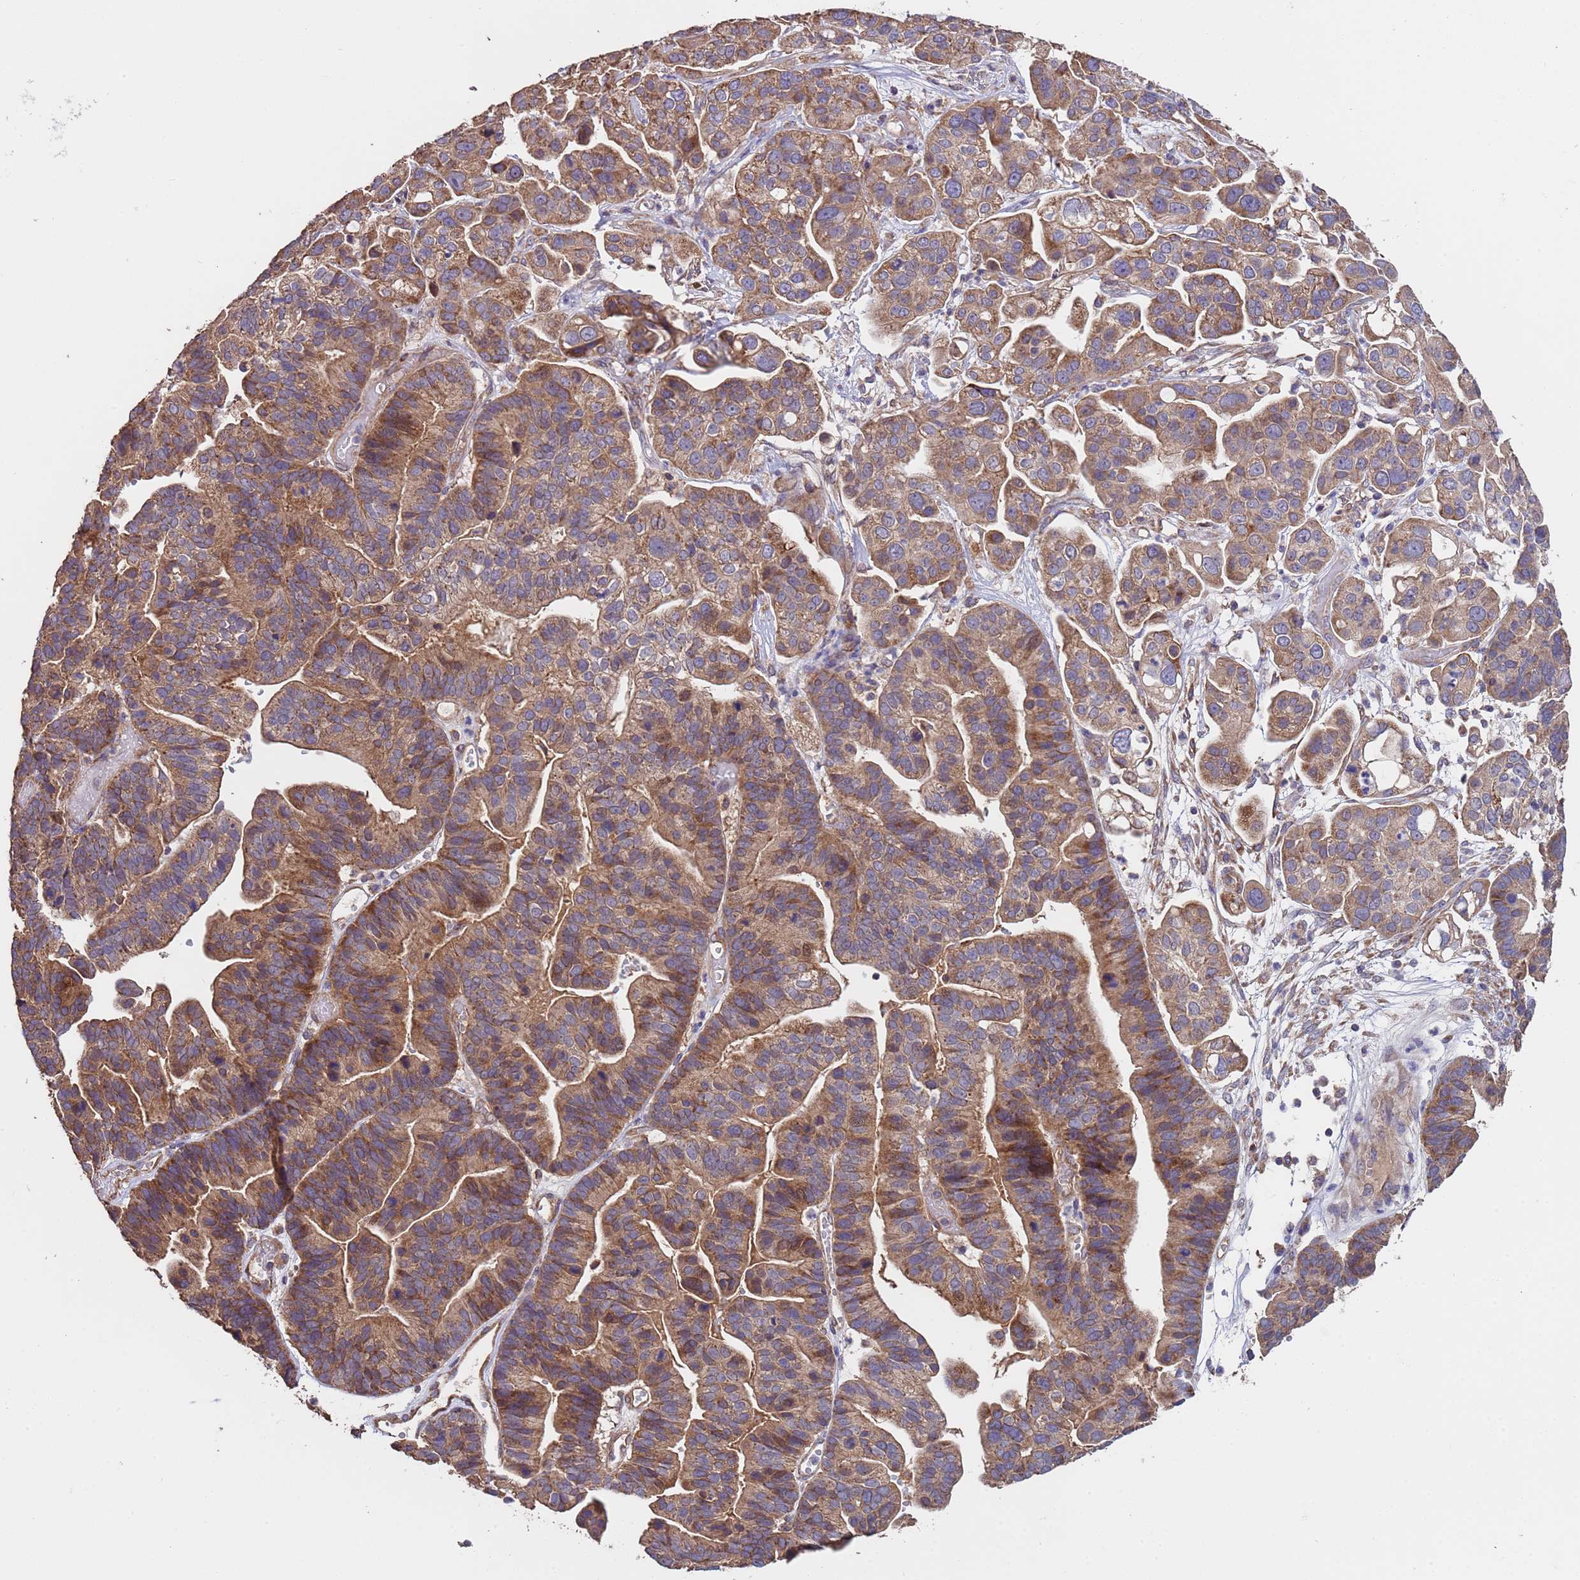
{"staining": {"intensity": "moderate", "quantity": ">75%", "location": "cytoplasmic/membranous"}, "tissue": "ovarian cancer", "cell_type": "Tumor cells", "image_type": "cancer", "snomed": [{"axis": "morphology", "description": "Cystadenocarcinoma, serous, NOS"}, {"axis": "topography", "description": "Ovary"}], "caption": "A brown stain labels moderate cytoplasmic/membranous positivity of a protein in ovarian serous cystadenocarcinoma tumor cells.", "gene": "EEF1AKMT1", "patient": {"sex": "female", "age": 56}}